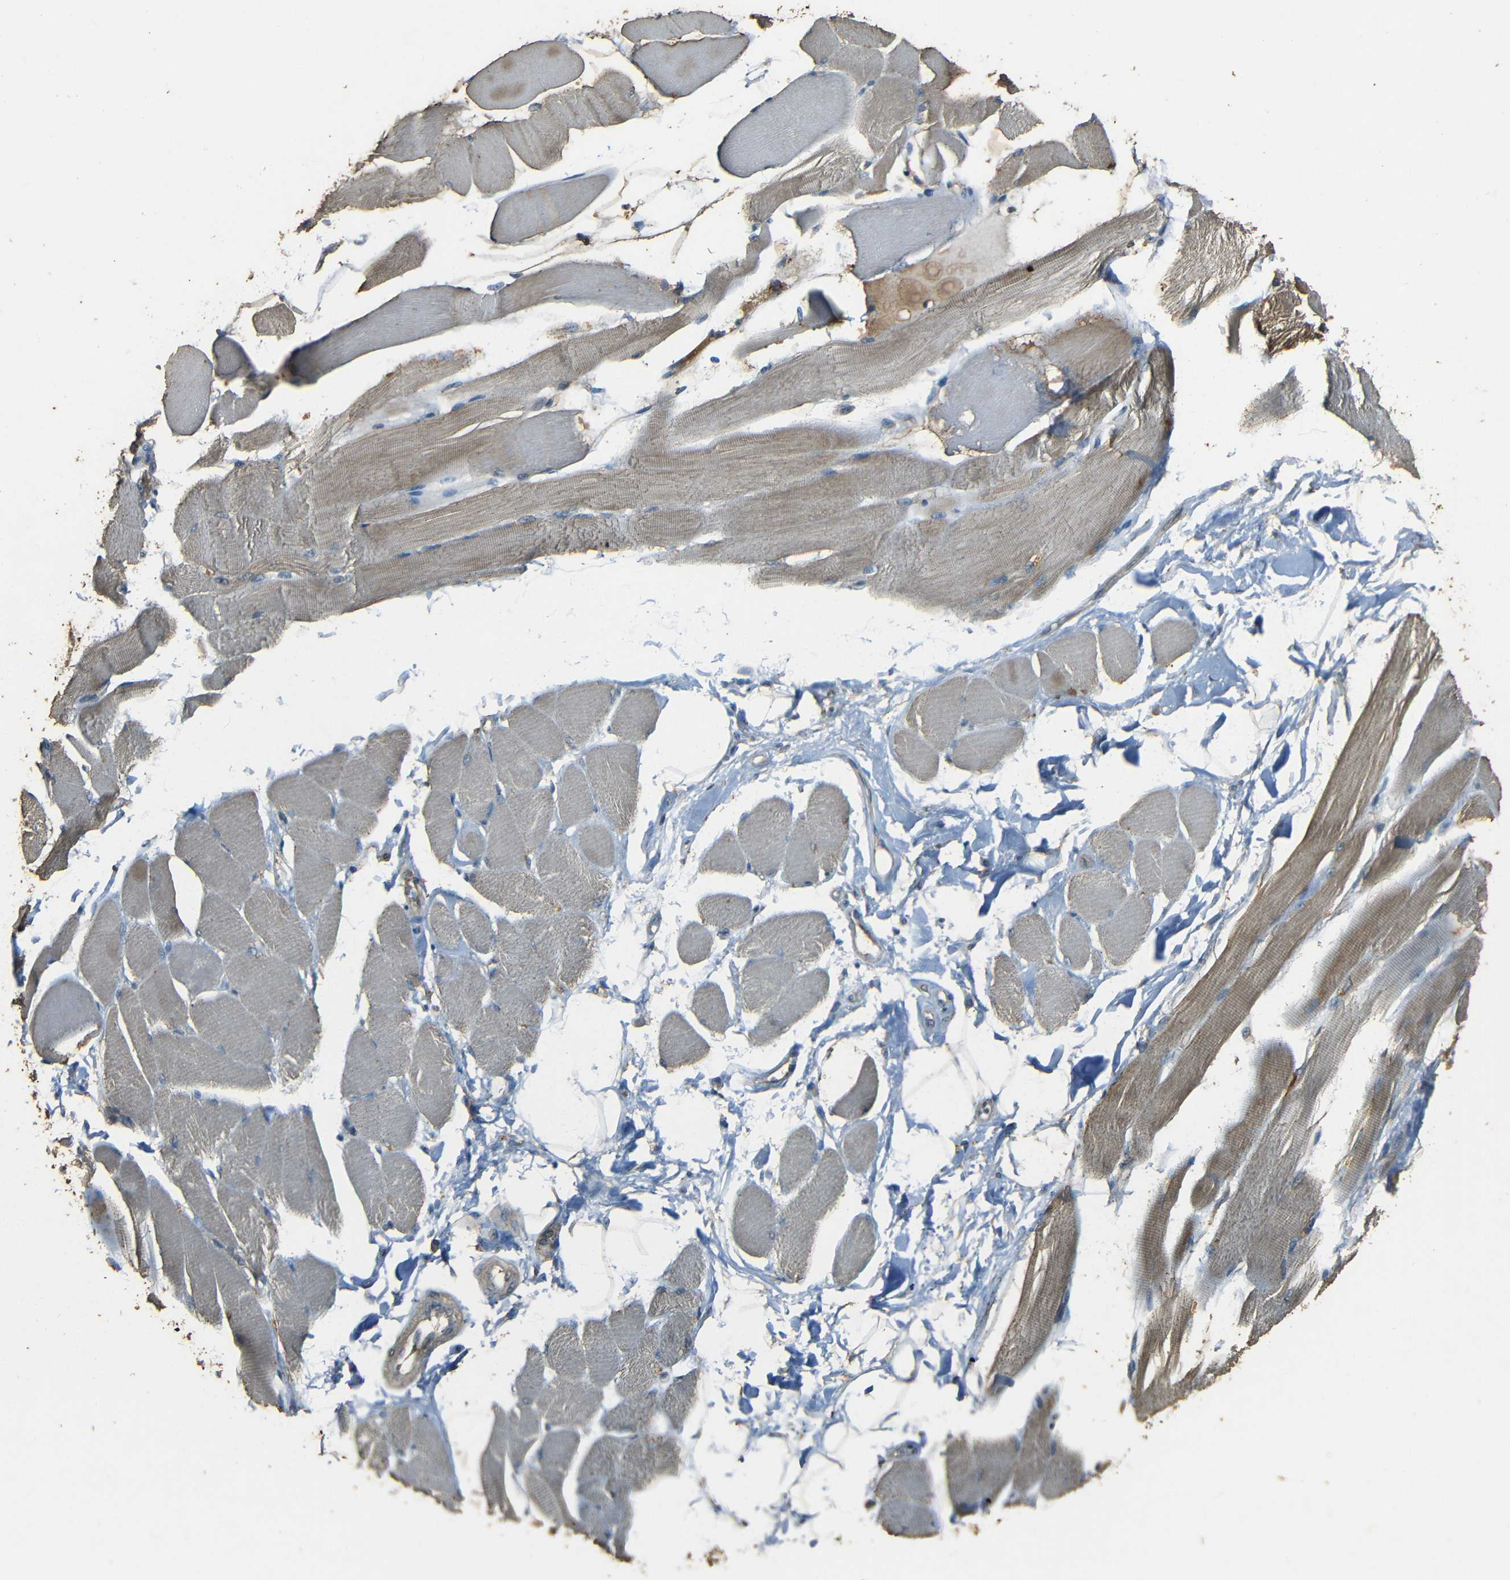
{"staining": {"intensity": "moderate", "quantity": "25%-75%", "location": "cytoplasmic/membranous"}, "tissue": "skeletal muscle", "cell_type": "Myocytes", "image_type": "normal", "snomed": [{"axis": "morphology", "description": "Normal tissue, NOS"}, {"axis": "topography", "description": "Skeletal muscle"}, {"axis": "topography", "description": "Peripheral nerve tissue"}], "caption": "DAB (3,3'-diaminobenzidine) immunohistochemical staining of unremarkable skeletal muscle exhibits moderate cytoplasmic/membranous protein positivity in about 25%-75% of myocytes. The protein of interest is stained brown, and the nuclei are stained in blue (DAB IHC with brightfield microscopy, high magnification).", "gene": "PDE5A", "patient": {"sex": "female", "age": 84}}